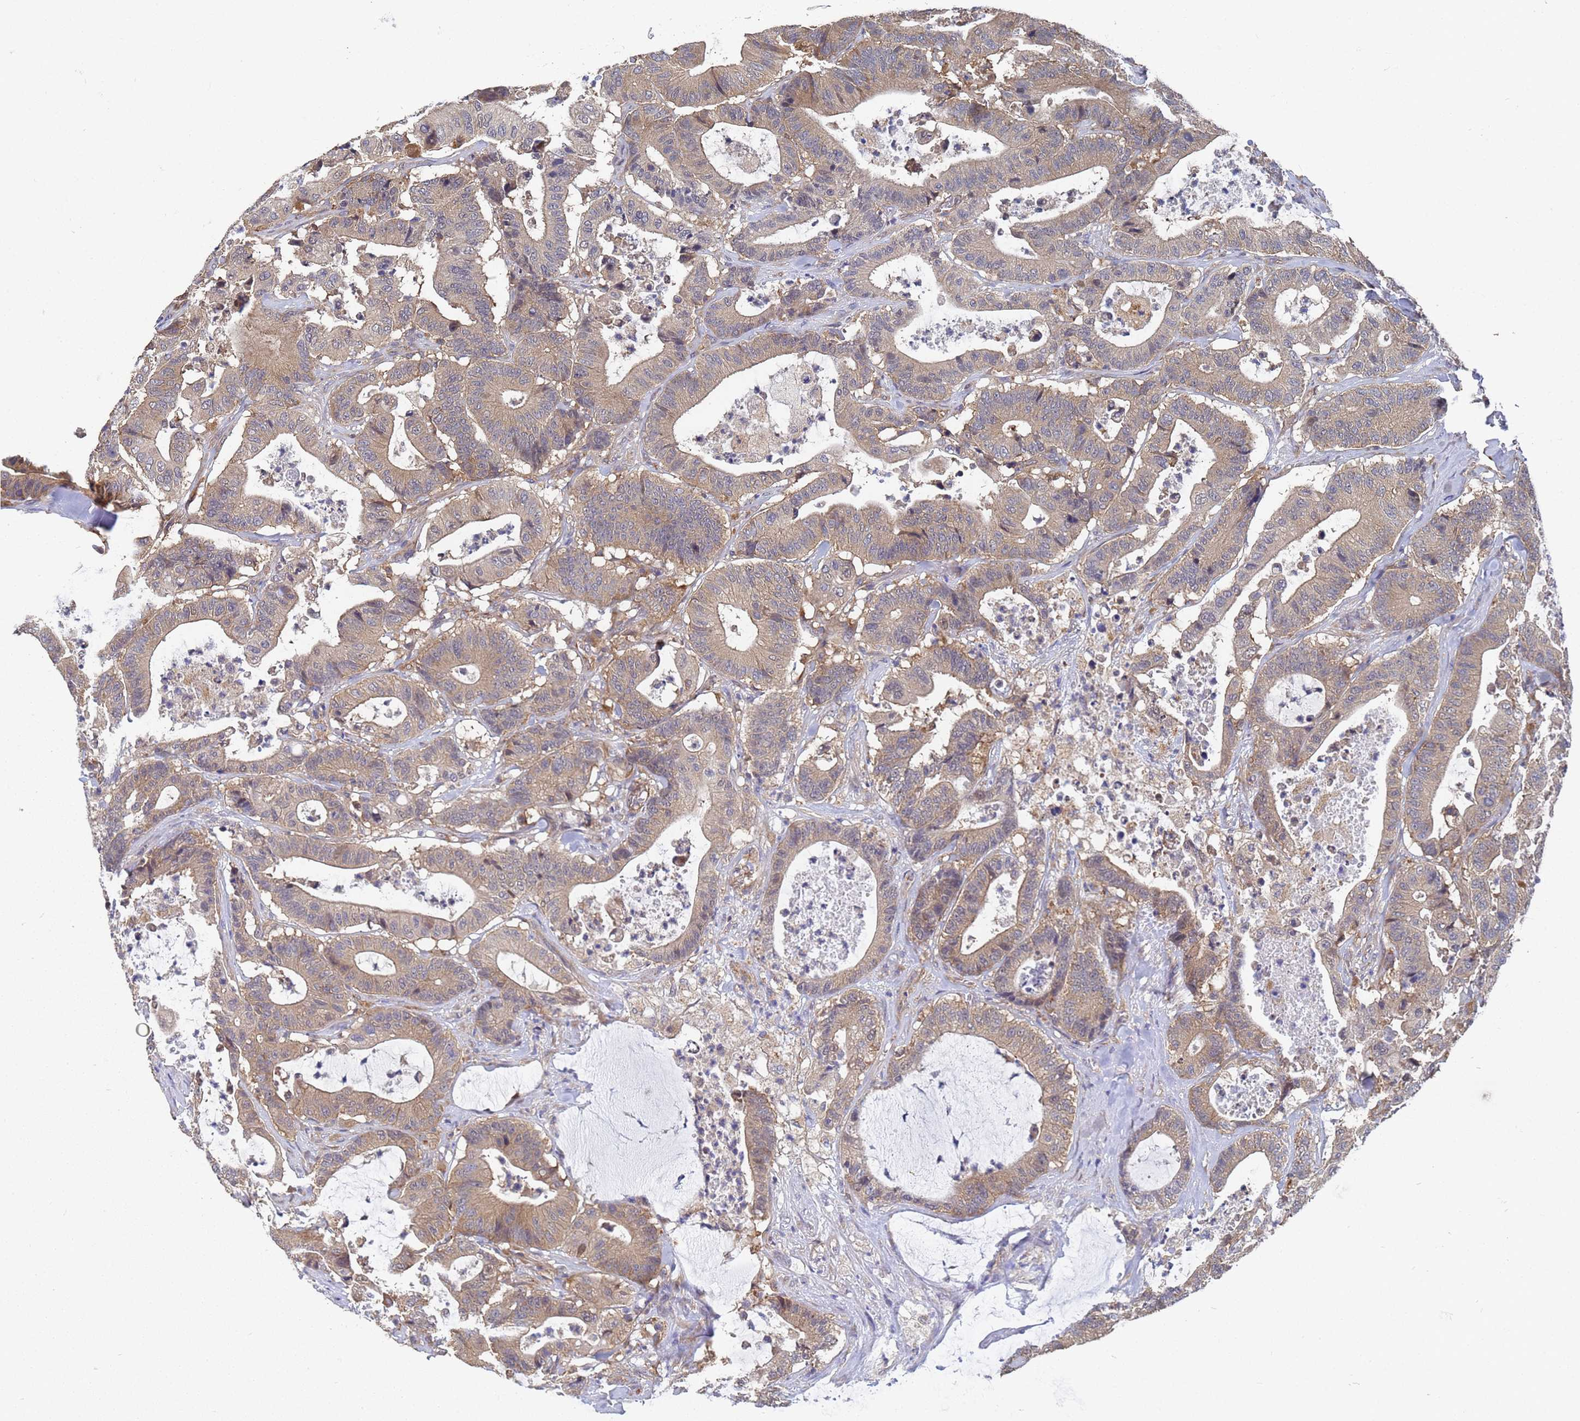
{"staining": {"intensity": "moderate", "quantity": "<25%", "location": "cytoplasmic/membranous"}, "tissue": "colorectal cancer", "cell_type": "Tumor cells", "image_type": "cancer", "snomed": [{"axis": "morphology", "description": "Adenocarcinoma, NOS"}, {"axis": "topography", "description": "Colon"}], "caption": "Adenocarcinoma (colorectal) tissue shows moderate cytoplasmic/membranous staining in approximately <25% of tumor cells The staining is performed using DAB (3,3'-diaminobenzidine) brown chromogen to label protein expression. The nuclei are counter-stained blue using hematoxylin.", "gene": "ALS2CL", "patient": {"sex": "female", "age": 84}}